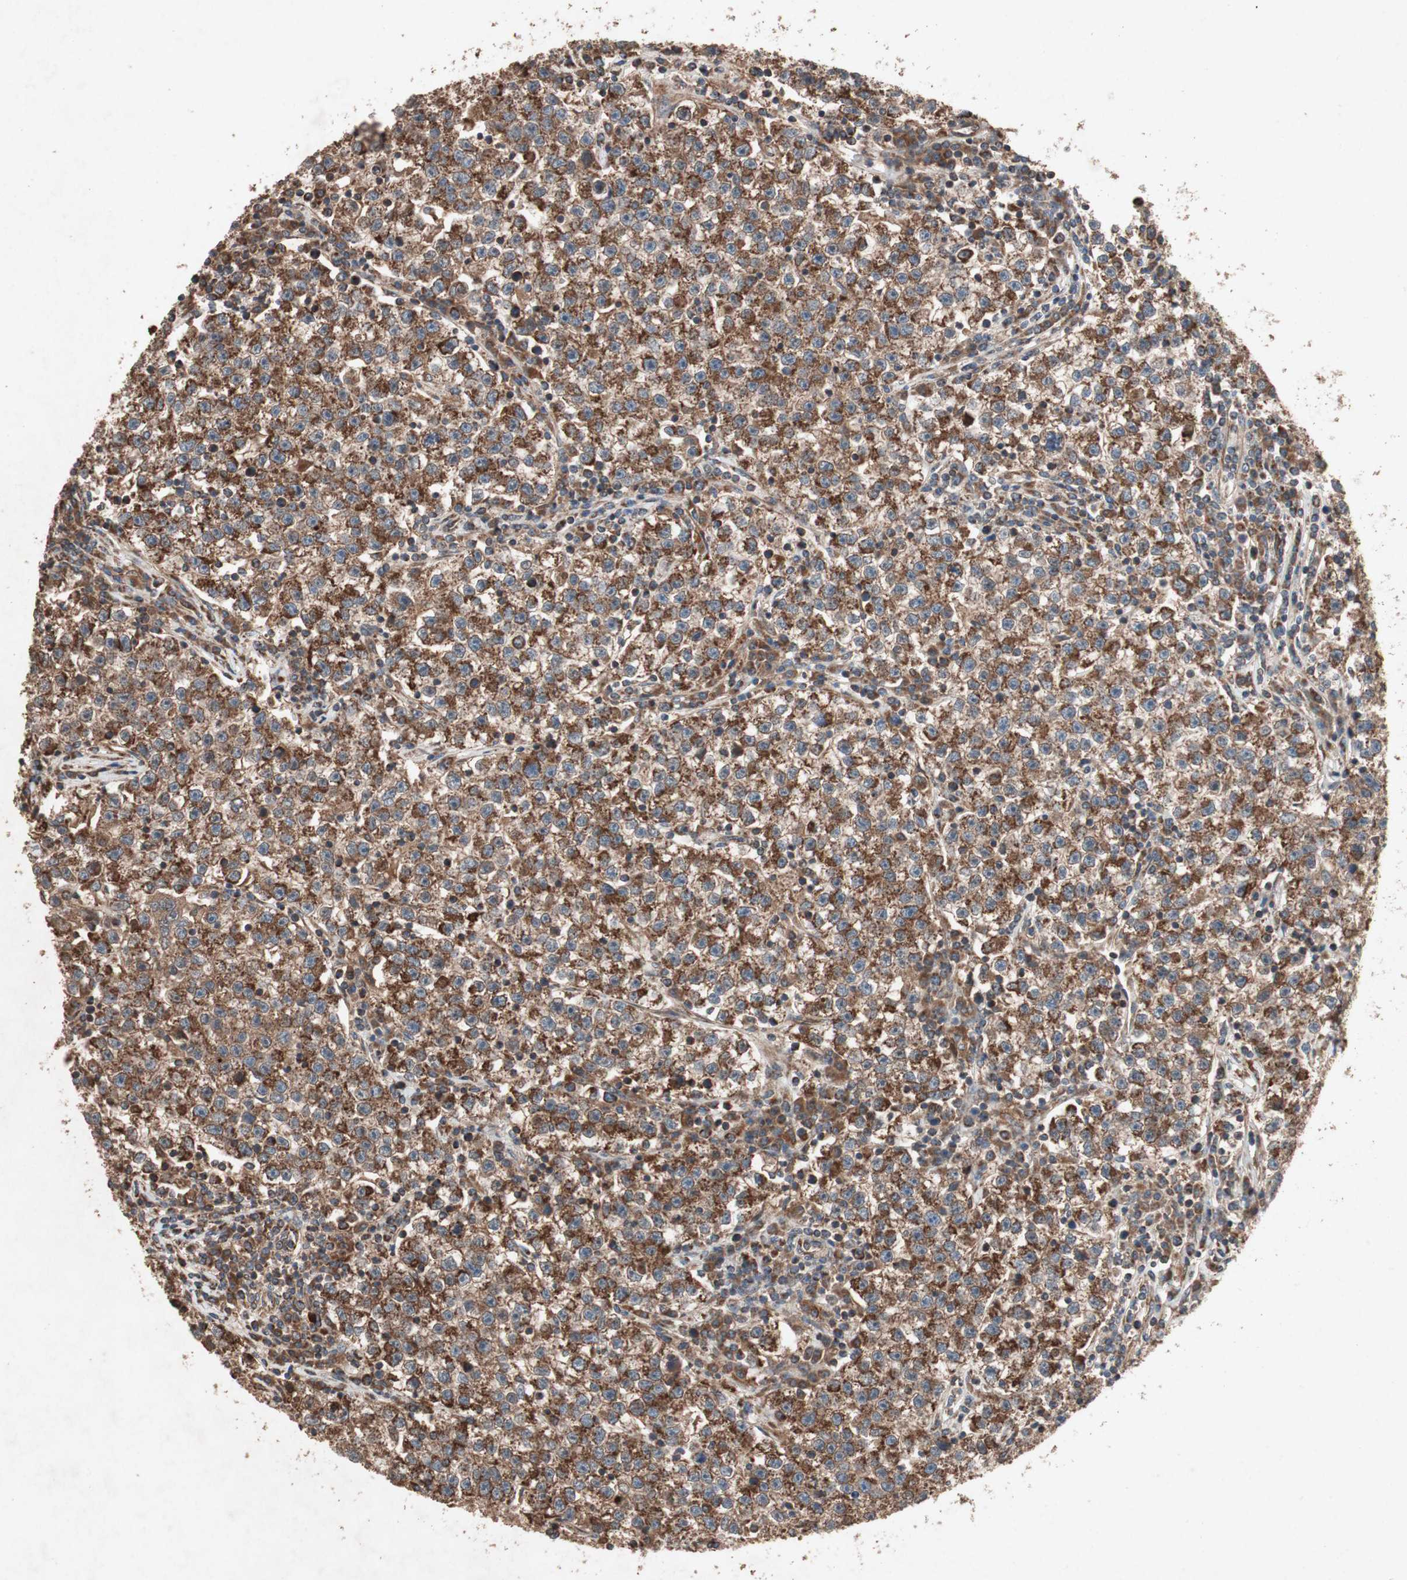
{"staining": {"intensity": "strong", "quantity": ">75%", "location": "cytoplasmic/membranous"}, "tissue": "testis cancer", "cell_type": "Tumor cells", "image_type": "cancer", "snomed": [{"axis": "morphology", "description": "Seminoma, NOS"}, {"axis": "topography", "description": "Testis"}], "caption": "Immunohistochemistry histopathology image of neoplastic tissue: testis cancer stained using immunohistochemistry (IHC) demonstrates high levels of strong protein expression localized specifically in the cytoplasmic/membranous of tumor cells, appearing as a cytoplasmic/membranous brown color.", "gene": "RAB1A", "patient": {"sex": "male", "age": 22}}